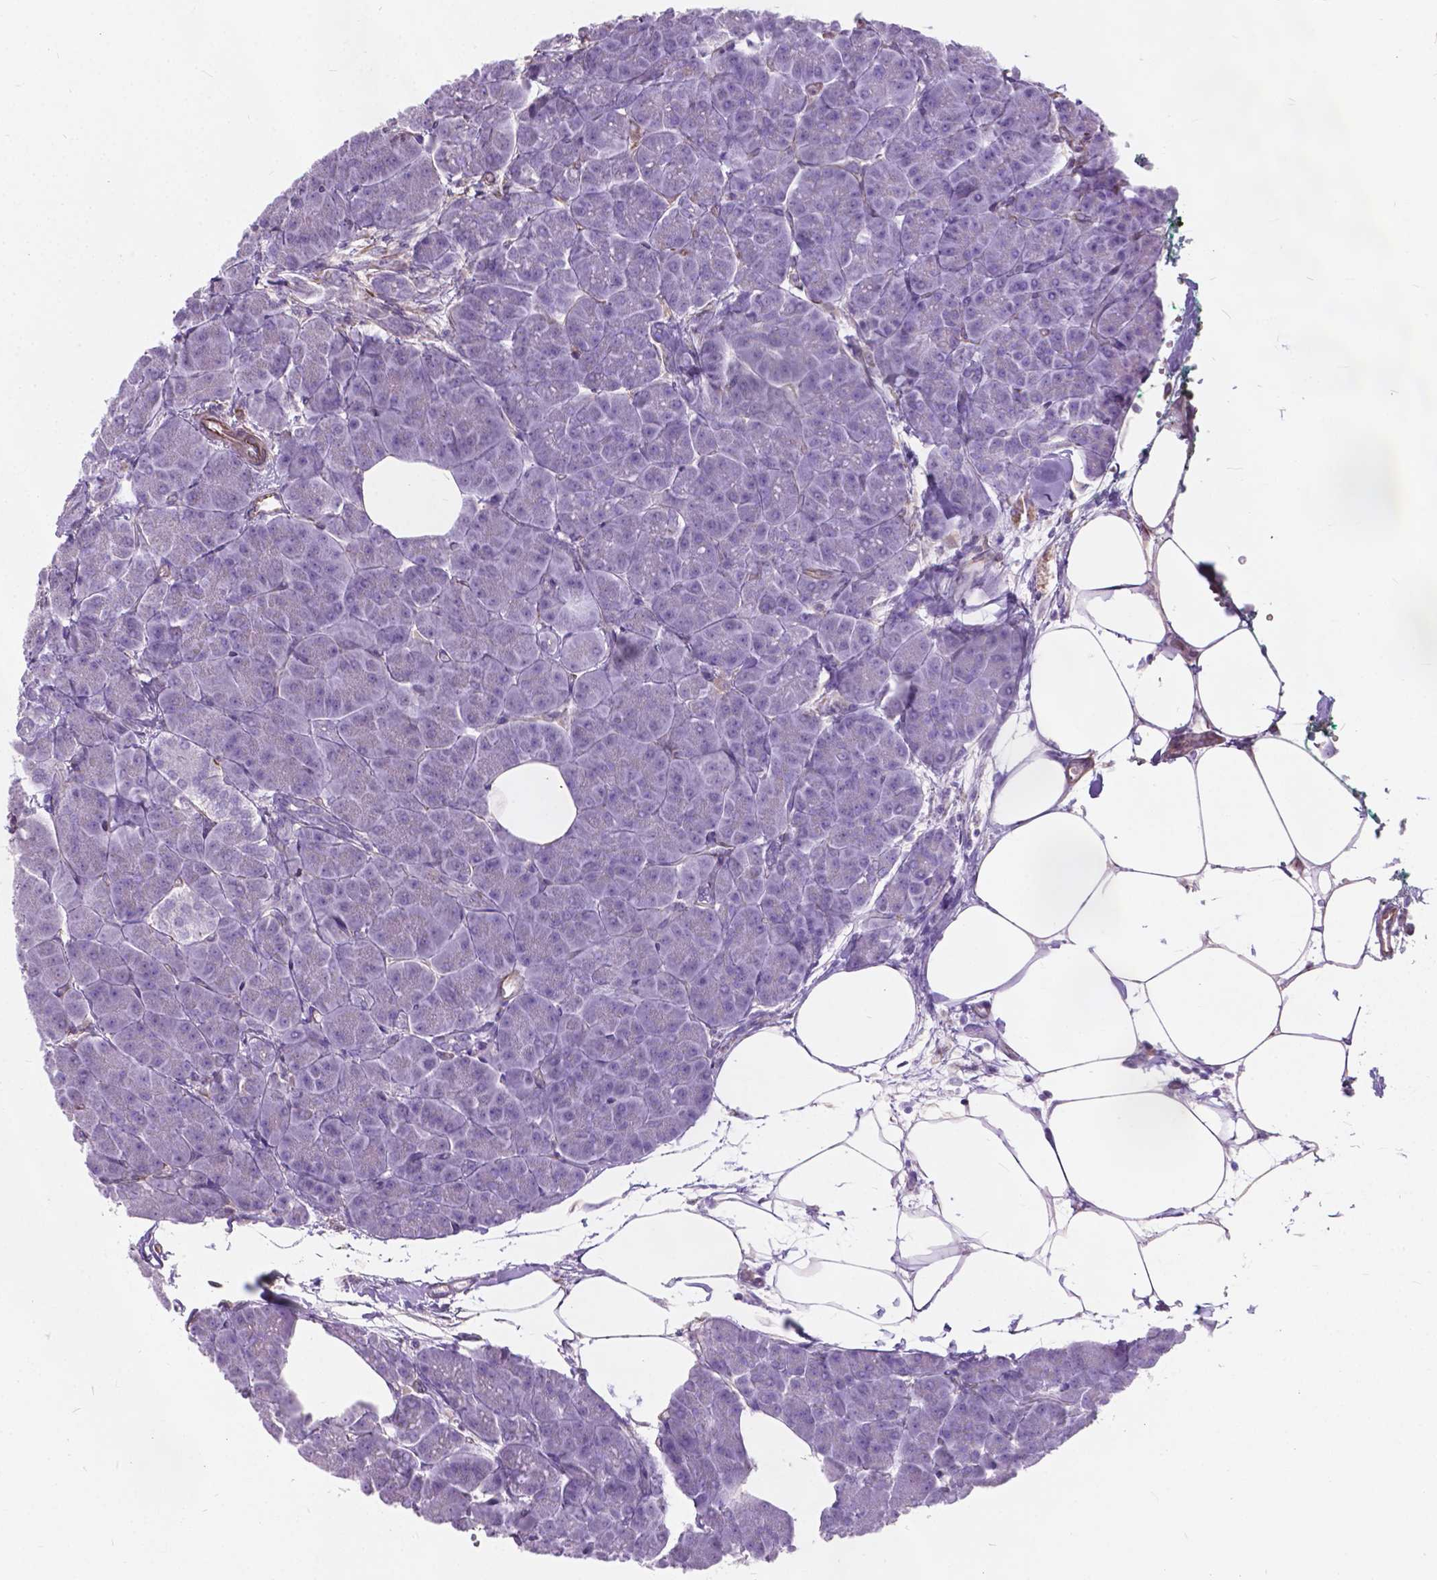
{"staining": {"intensity": "negative", "quantity": "none", "location": "none"}, "tissue": "pancreas", "cell_type": "Exocrine glandular cells", "image_type": "normal", "snomed": [{"axis": "morphology", "description": "Normal tissue, NOS"}, {"axis": "topography", "description": "Adipose tissue"}, {"axis": "topography", "description": "Pancreas"}, {"axis": "topography", "description": "Peripheral nerve tissue"}], "caption": "The photomicrograph reveals no significant expression in exocrine glandular cells of pancreas. (Immunohistochemistry (ihc), brightfield microscopy, high magnification).", "gene": "AMOT", "patient": {"sex": "female", "age": 58}}